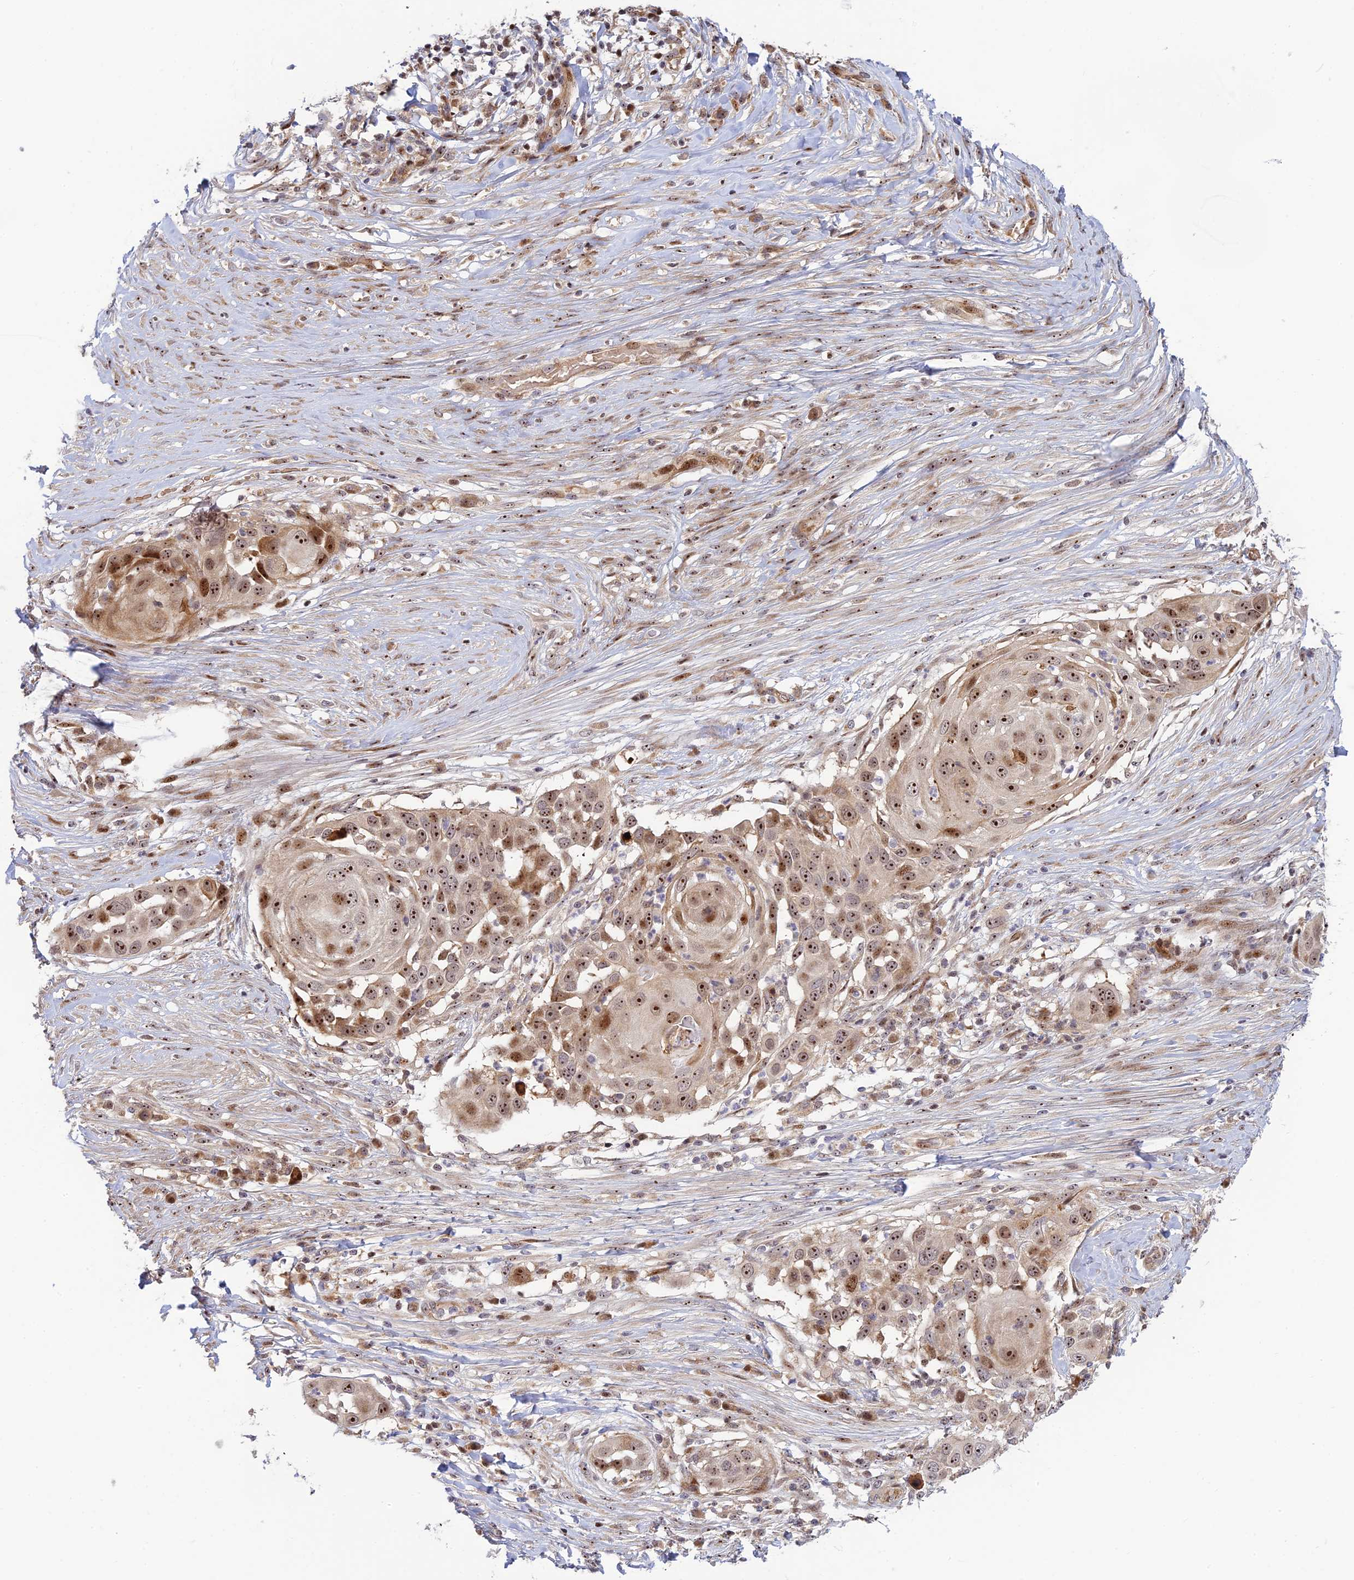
{"staining": {"intensity": "strong", "quantity": ">75%", "location": "cytoplasmic/membranous,nuclear"}, "tissue": "skin cancer", "cell_type": "Tumor cells", "image_type": "cancer", "snomed": [{"axis": "morphology", "description": "Squamous cell carcinoma, NOS"}, {"axis": "topography", "description": "Skin"}], "caption": "A brown stain highlights strong cytoplasmic/membranous and nuclear positivity of a protein in skin cancer tumor cells.", "gene": "UFSP2", "patient": {"sex": "female", "age": 44}}